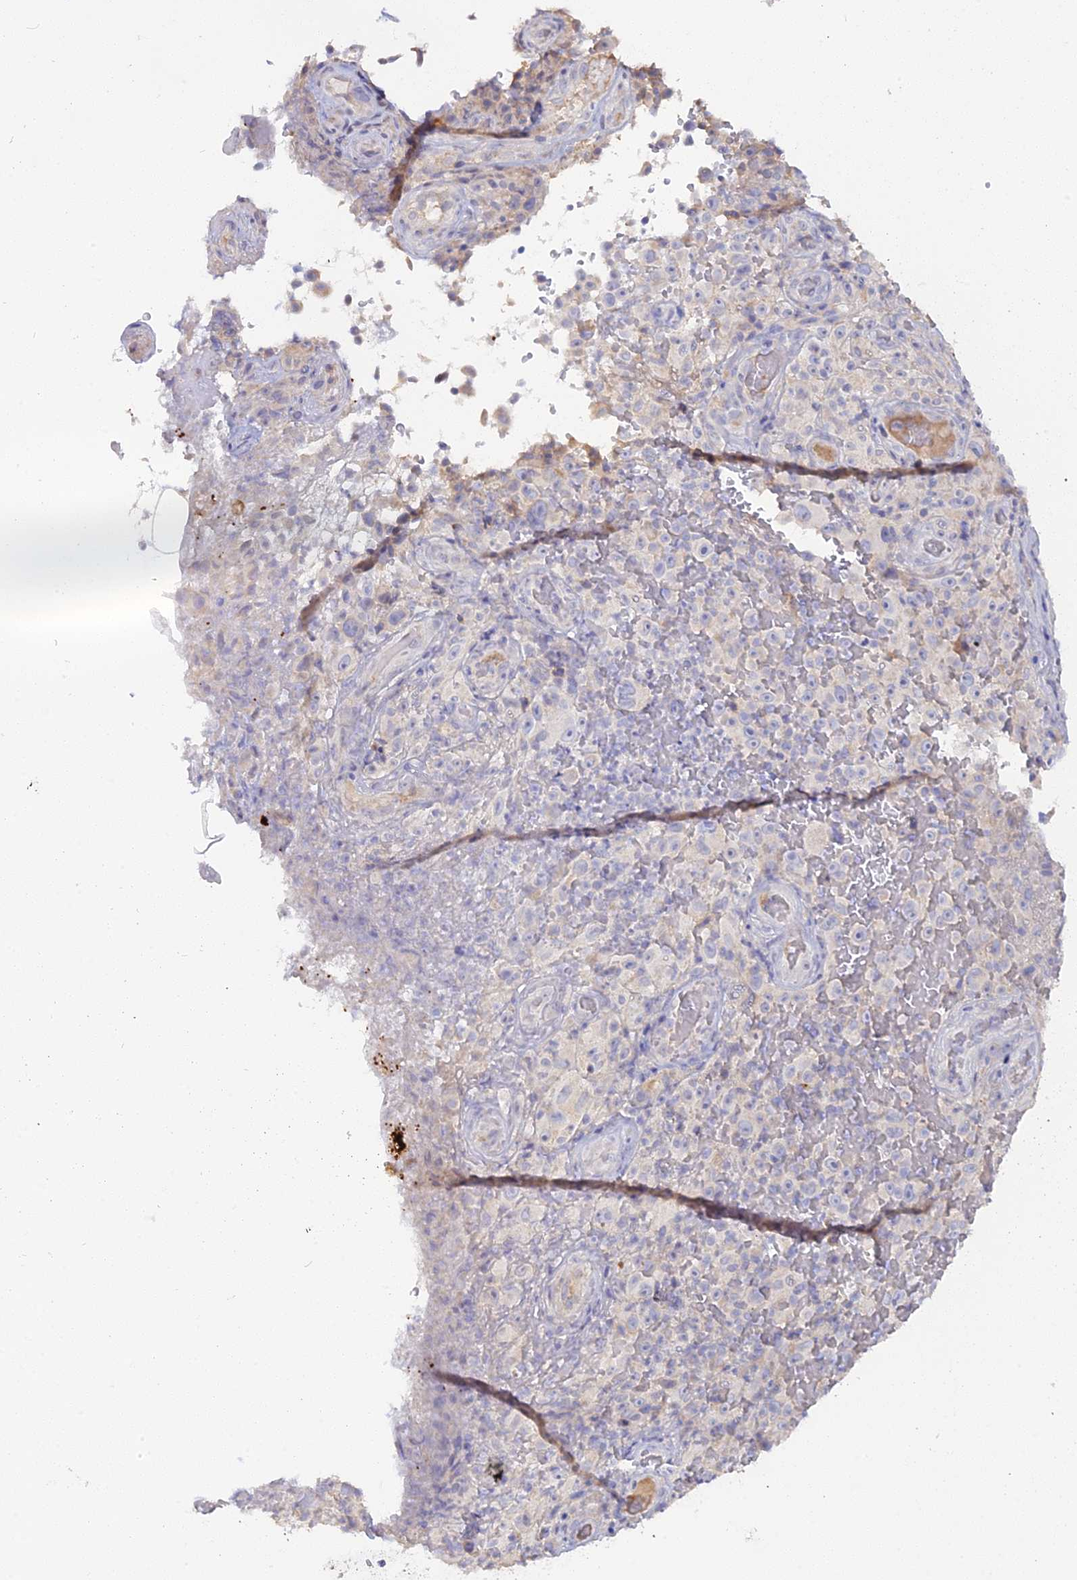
{"staining": {"intensity": "negative", "quantity": "none", "location": "none"}, "tissue": "melanoma", "cell_type": "Tumor cells", "image_type": "cancer", "snomed": [{"axis": "morphology", "description": "Malignant melanoma, NOS"}, {"axis": "topography", "description": "Skin"}], "caption": "Tumor cells show no significant protein expression in melanoma.", "gene": "ADGRA1", "patient": {"sex": "female", "age": 82}}